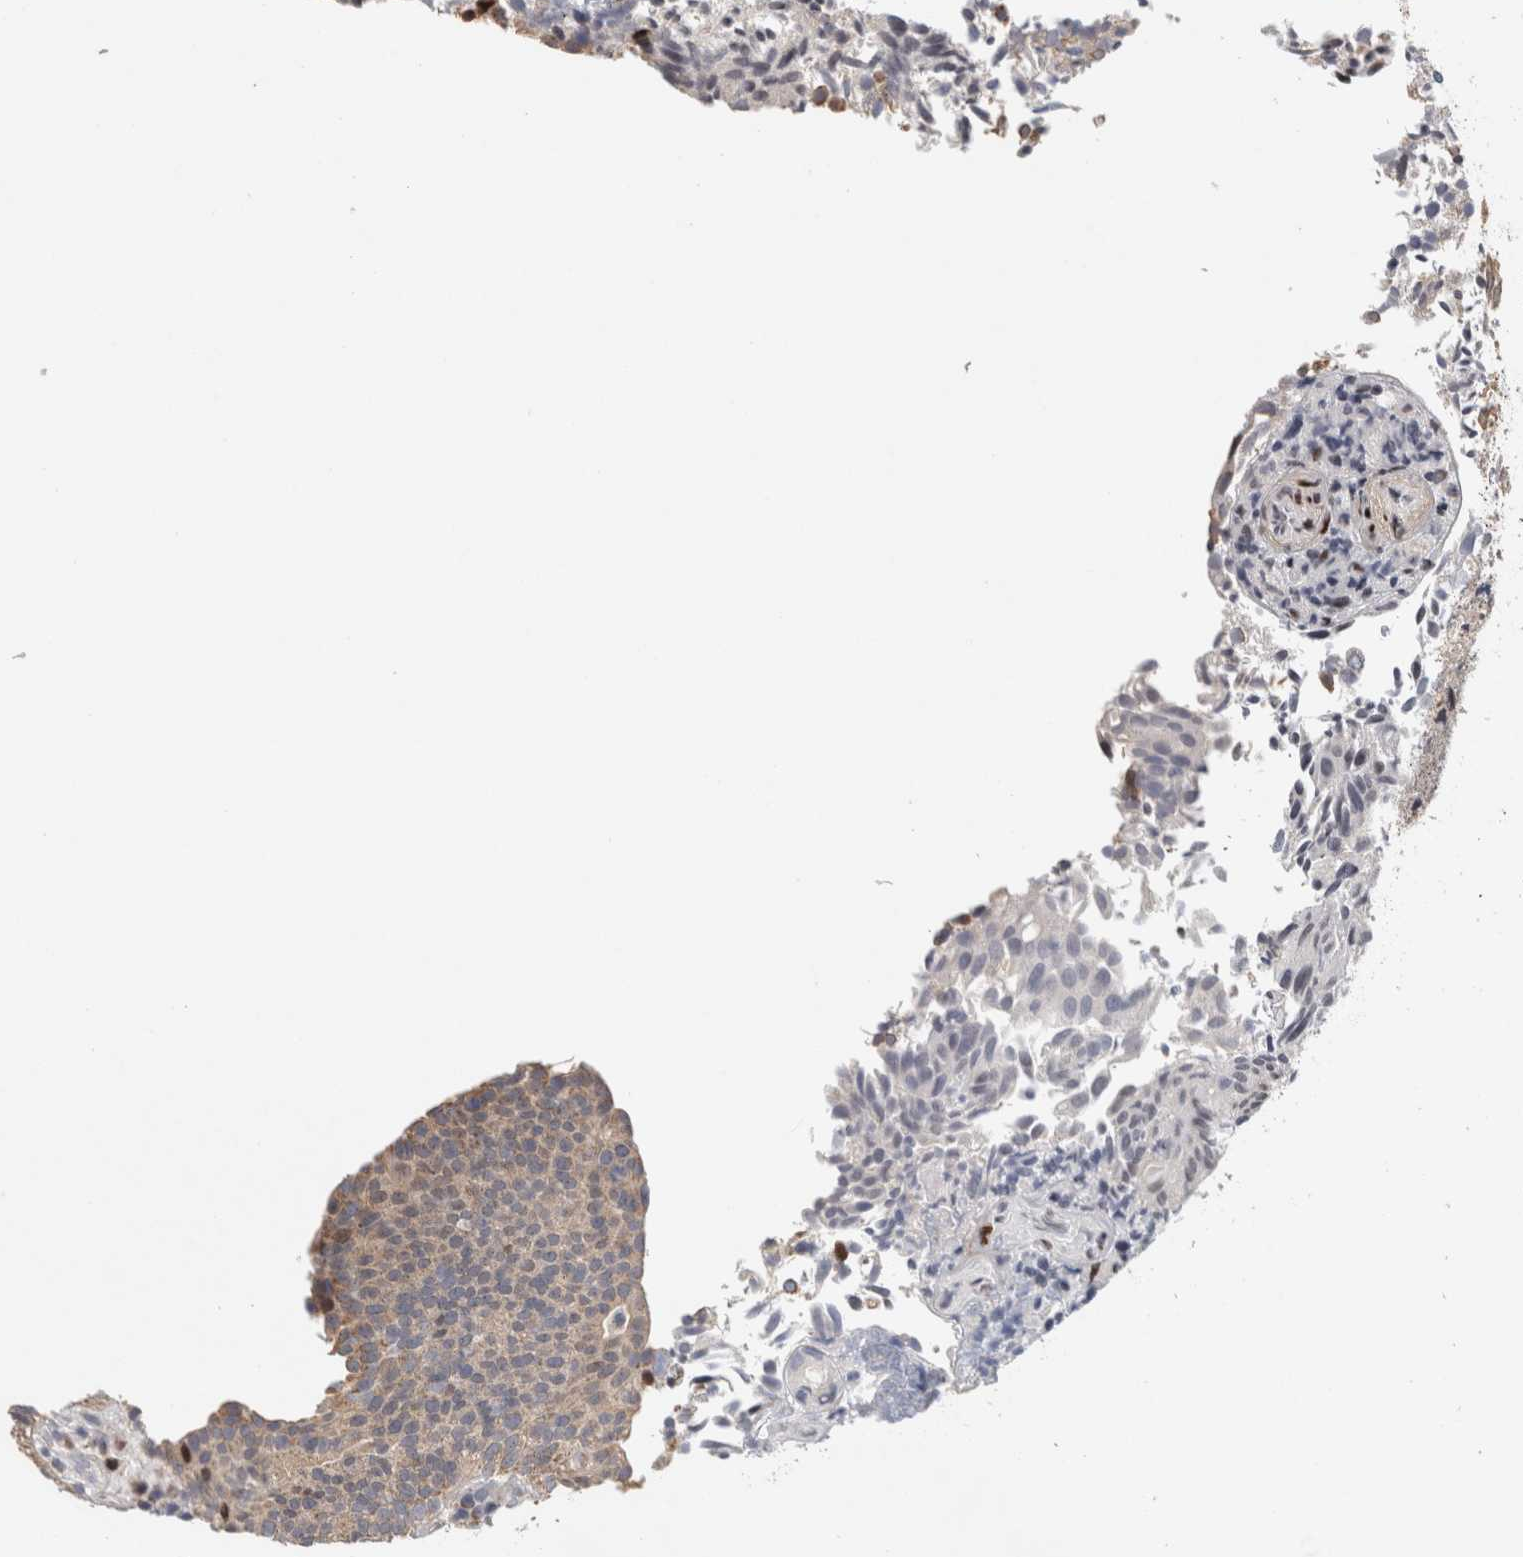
{"staining": {"intensity": "strong", "quantity": "<25%", "location": "nuclear"}, "tissue": "urothelial cancer", "cell_type": "Tumor cells", "image_type": "cancer", "snomed": [{"axis": "morphology", "description": "Urothelial carcinoma, Low grade"}, {"axis": "topography", "description": "Urinary bladder"}], "caption": "Immunohistochemical staining of urothelial cancer exhibits medium levels of strong nuclear protein positivity in about <25% of tumor cells.", "gene": "RBM48", "patient": {"sex": "male", "age": 86}}